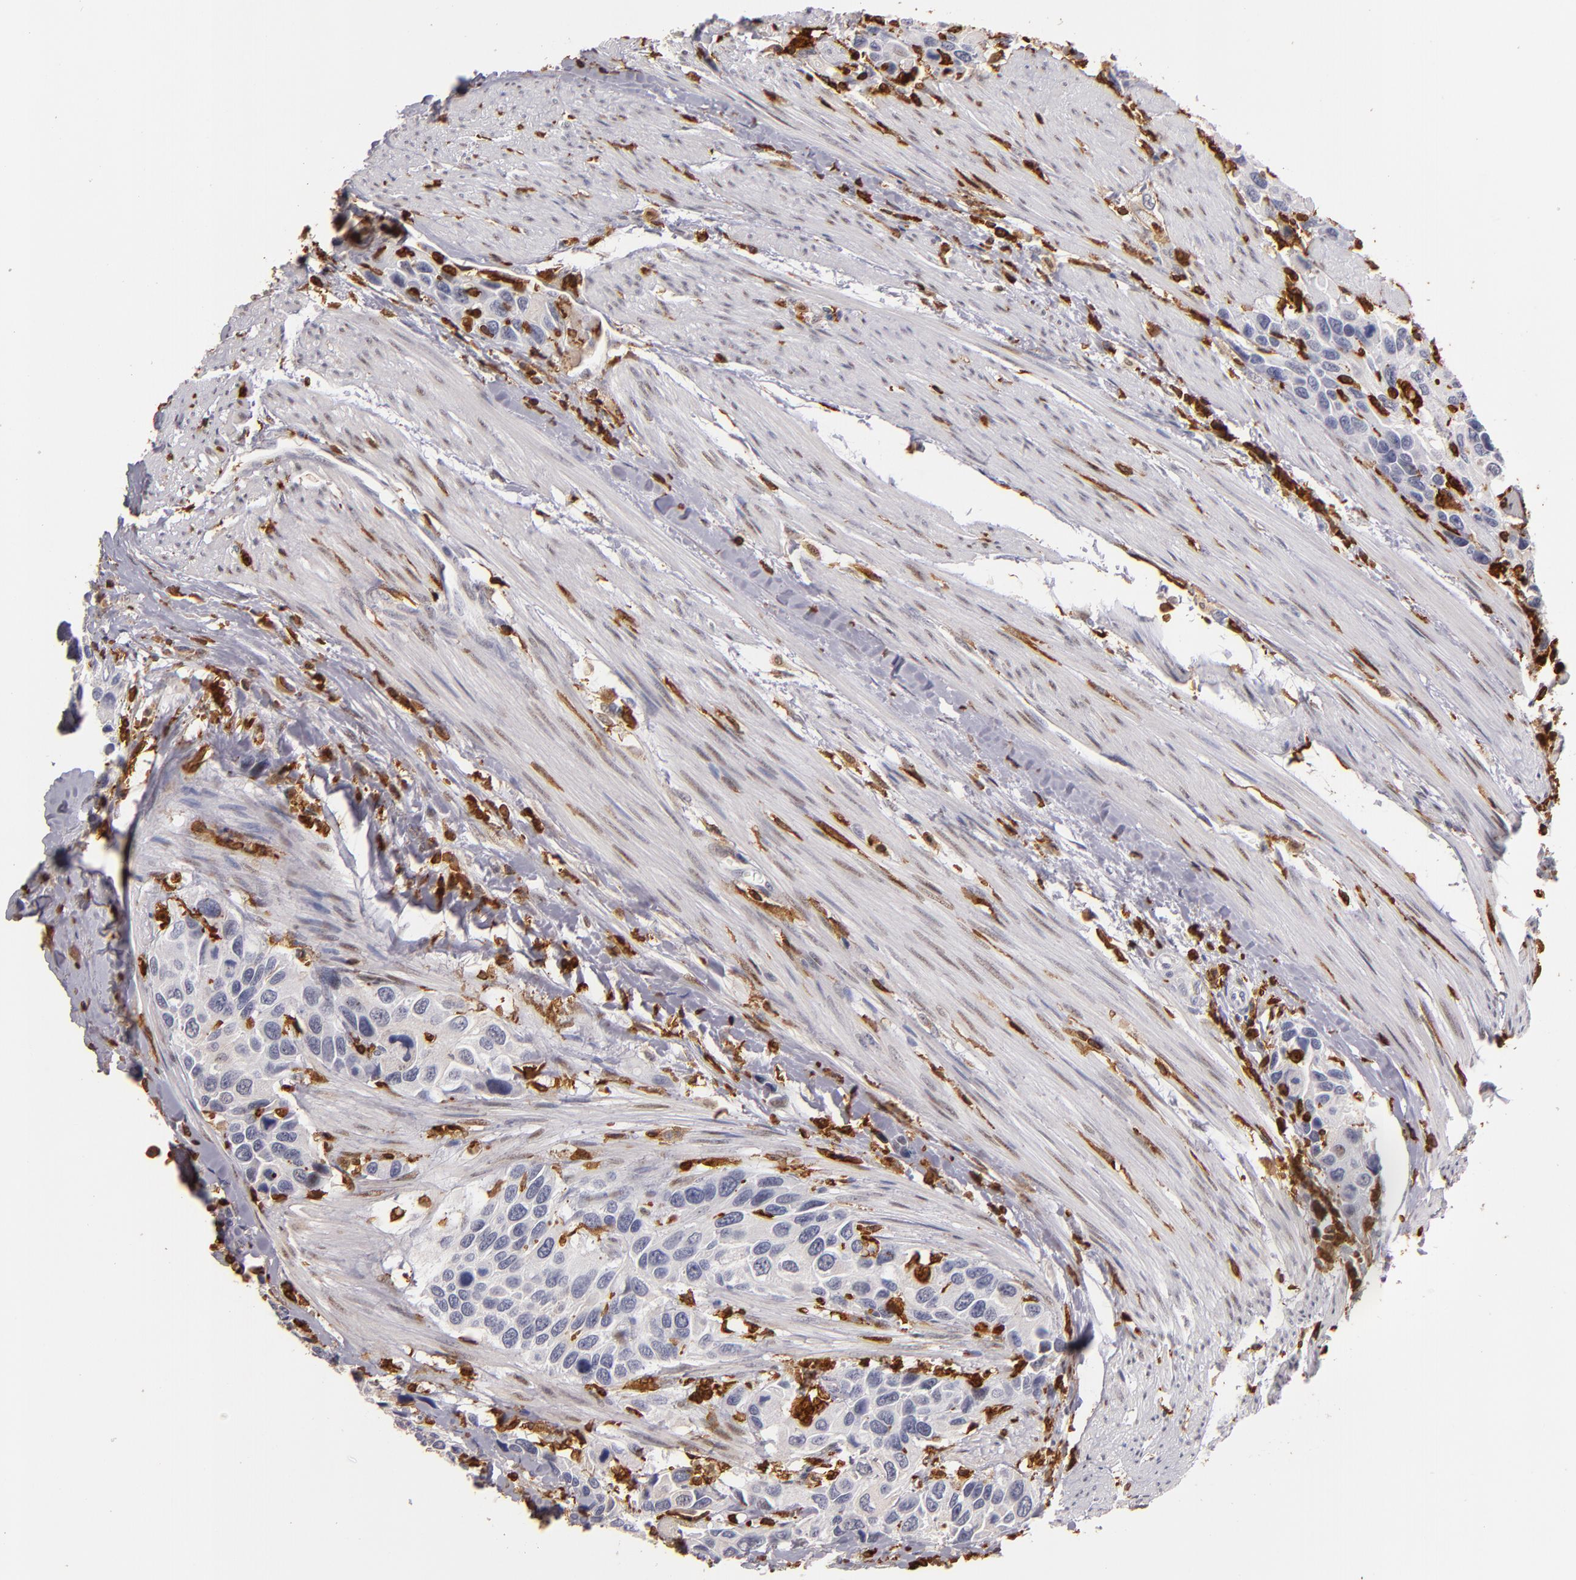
{"staining": {"intensity": "weak", "quantity": ">75%", "location": "cytoplasmic/membranous"}, "tissue": "urothelial cancer", "cell_type": "Tumor cells", "image_type": "cancer", "snomed": [{"axis": "morphology", "description": "Urothelial carcinoma, High grade"}, {"axis": "topography", "description": "Urinary bladder"}], "caption": "A low amount of weak cytoplasmic/membranous expression is seen in approximately >75% of tumor cells in high-grade urothelial carcinoma tissue.", "gene": "WAS", "patient": {"sex": "male", "age": 66}}